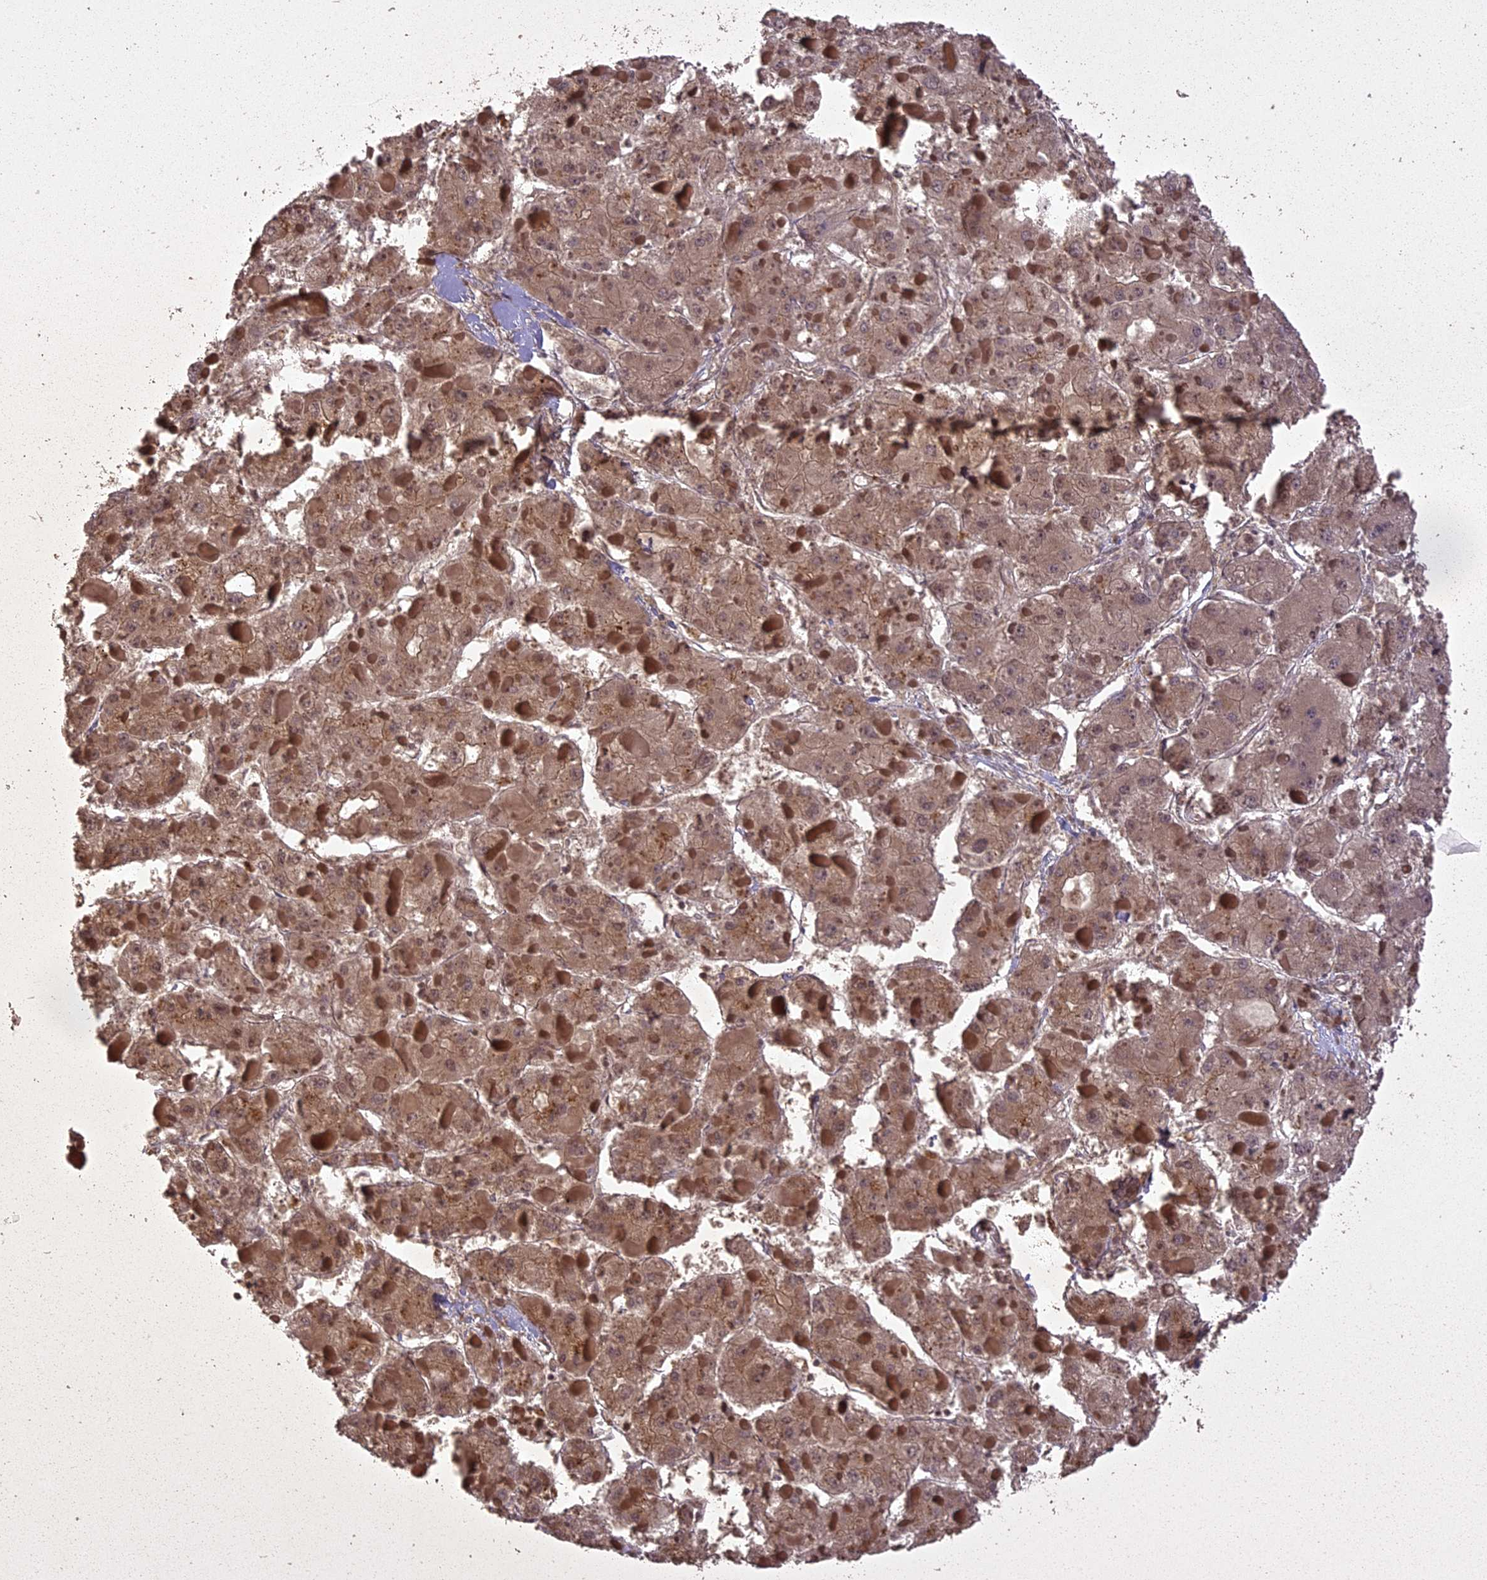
{"staining": {"intensity": "moderate", "quantity": ">75%", "location": "cytoplasmic/membranous"}, "tissue": "liver cancer", "cell_type": "Tumor cells", "image_type": "cancer", "snomed": [{"axis": "morphology", "description": "Carcinoma, Hepatocellular, NOS"}, {"axis": "topography", "description": "Liver"}], "caption": "Brown immunohistochemical staining in human liver cancer (hepatocellular carcinoma) shows moderate cytoplasmic/membranous expression in approximately >75% of tumor cells. (DAB (3,3'-diaminobenzidine) = brown stain, brightfield microscopy at high magnification).", "gene": "LIN37", "patient": {"sex": "female", "age": 73}}